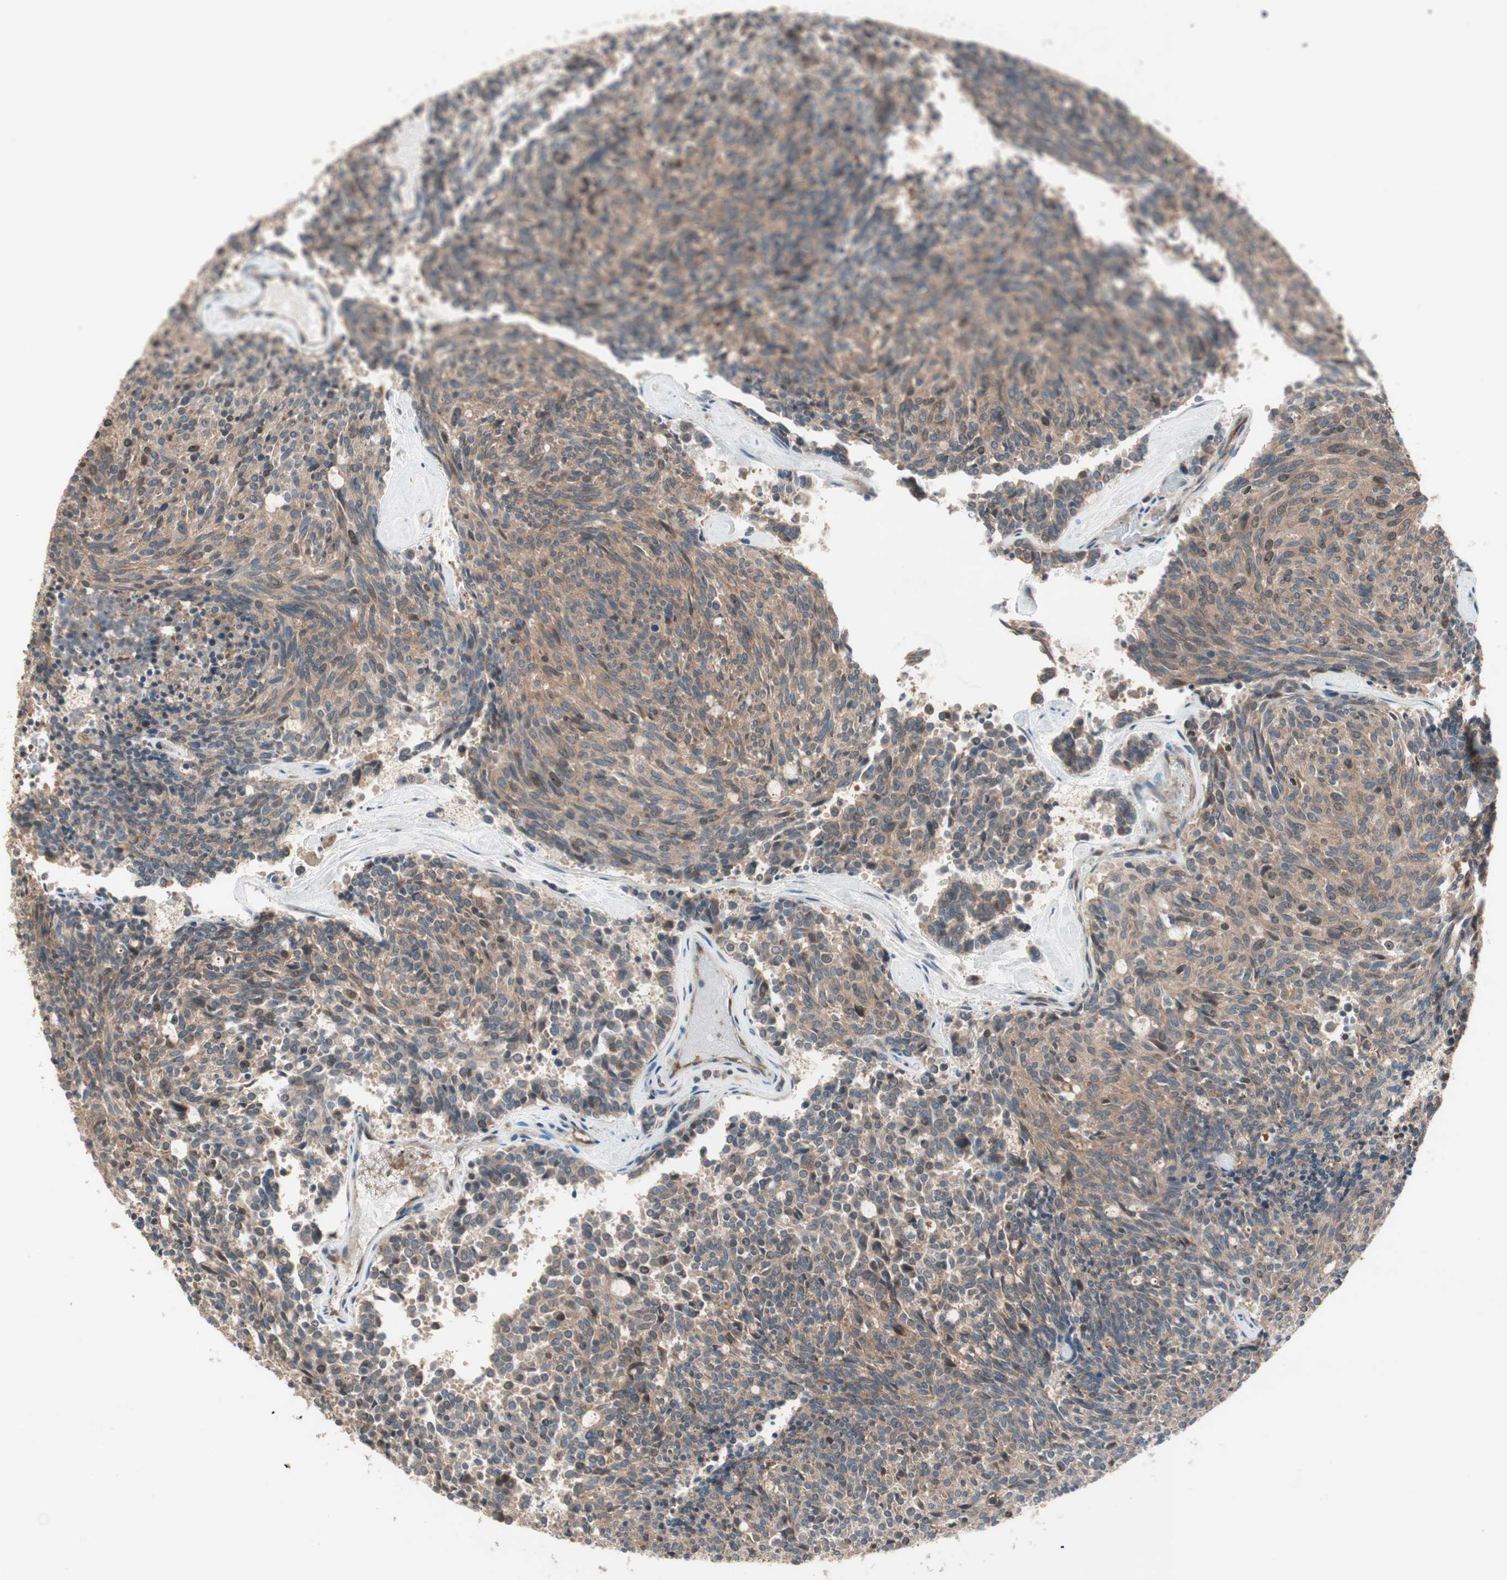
{"staining": {"intensity": "weak", "quantity": ">75%", "location": "cytoplasmic/membranous"}, "tissue": "carcinoid", "cell_type": "Tumor cells", "image_type": "cancer", "snomed": [{"axis": "morphology", "description": "Carcinoid, malignant, NOS"}, {"axis": "topography", "description": "Pancreas"}], "caption": "Protein expression analysis of human malignant carcinoid reveals weak cytoplasmic/membranous staining in about >75% of tumor cells. The protein of interest is stained brown, and the nuclei are stained in blue (DAB IHC with brightfield microscopy, high magnification).", "gene": "ATP6AP2", "patient": {"sex": "female", "age": 54}}